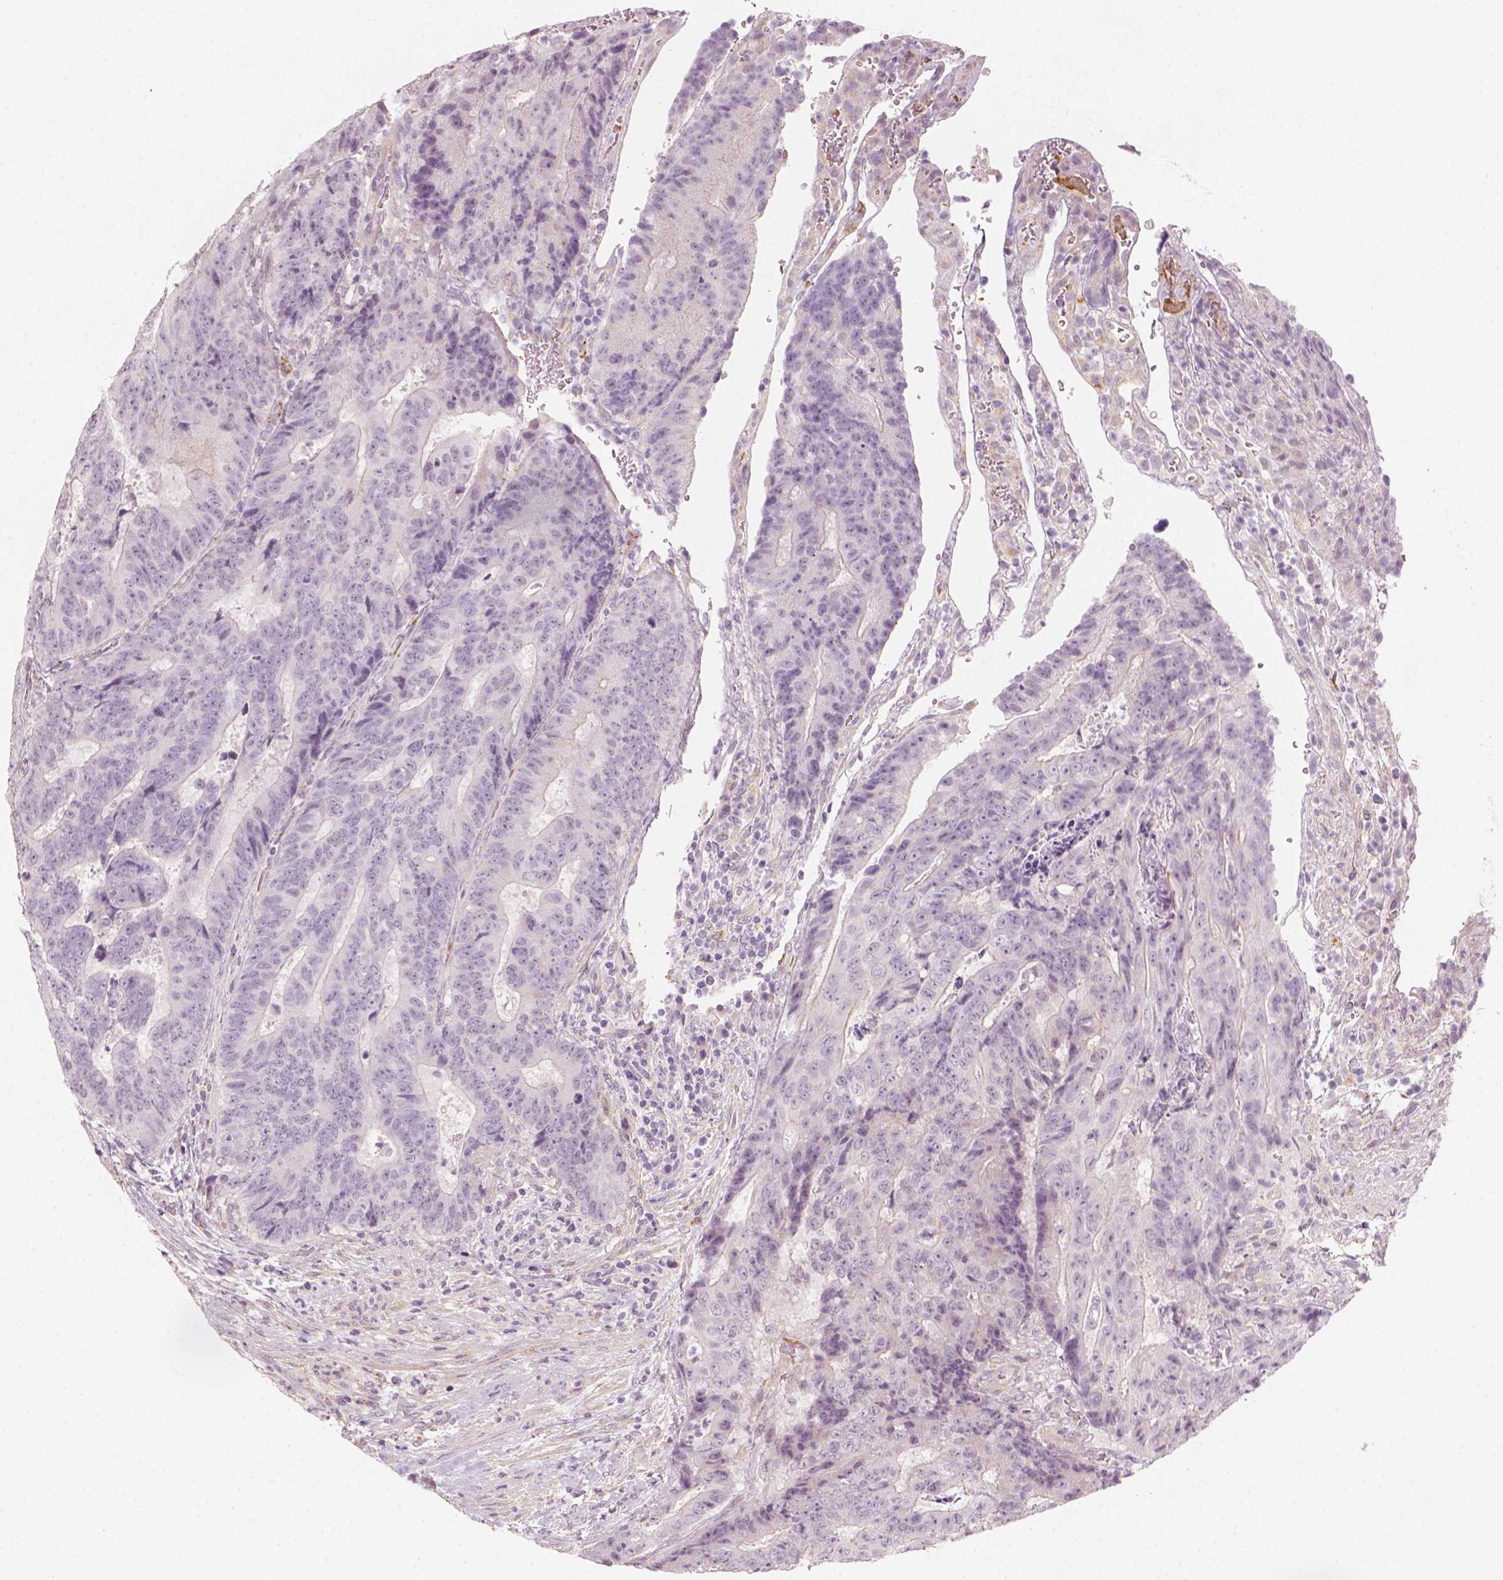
{"staining": {"intensity": "negative", "quantity": "none", "location": "none"}, "tissue": "colorectal cancer", "cell_type": "Tumor cells", "image_type": "cancer", "snomed": [{"axis": "morphology", "description": "Adenocarcinoma, NOS"}, {"axis": "topography", "description": "Colon"}], "caption": "An image of colorectal adenocarcinoma stained for a protein reveals no brown staining in tumor cells. (Brightfield microscopy of DAB (3,3'-diaminobenzidine) IHC at high magnification).", "gene": "FAM163B", "patient": {"sex": "female", "age": 48}}